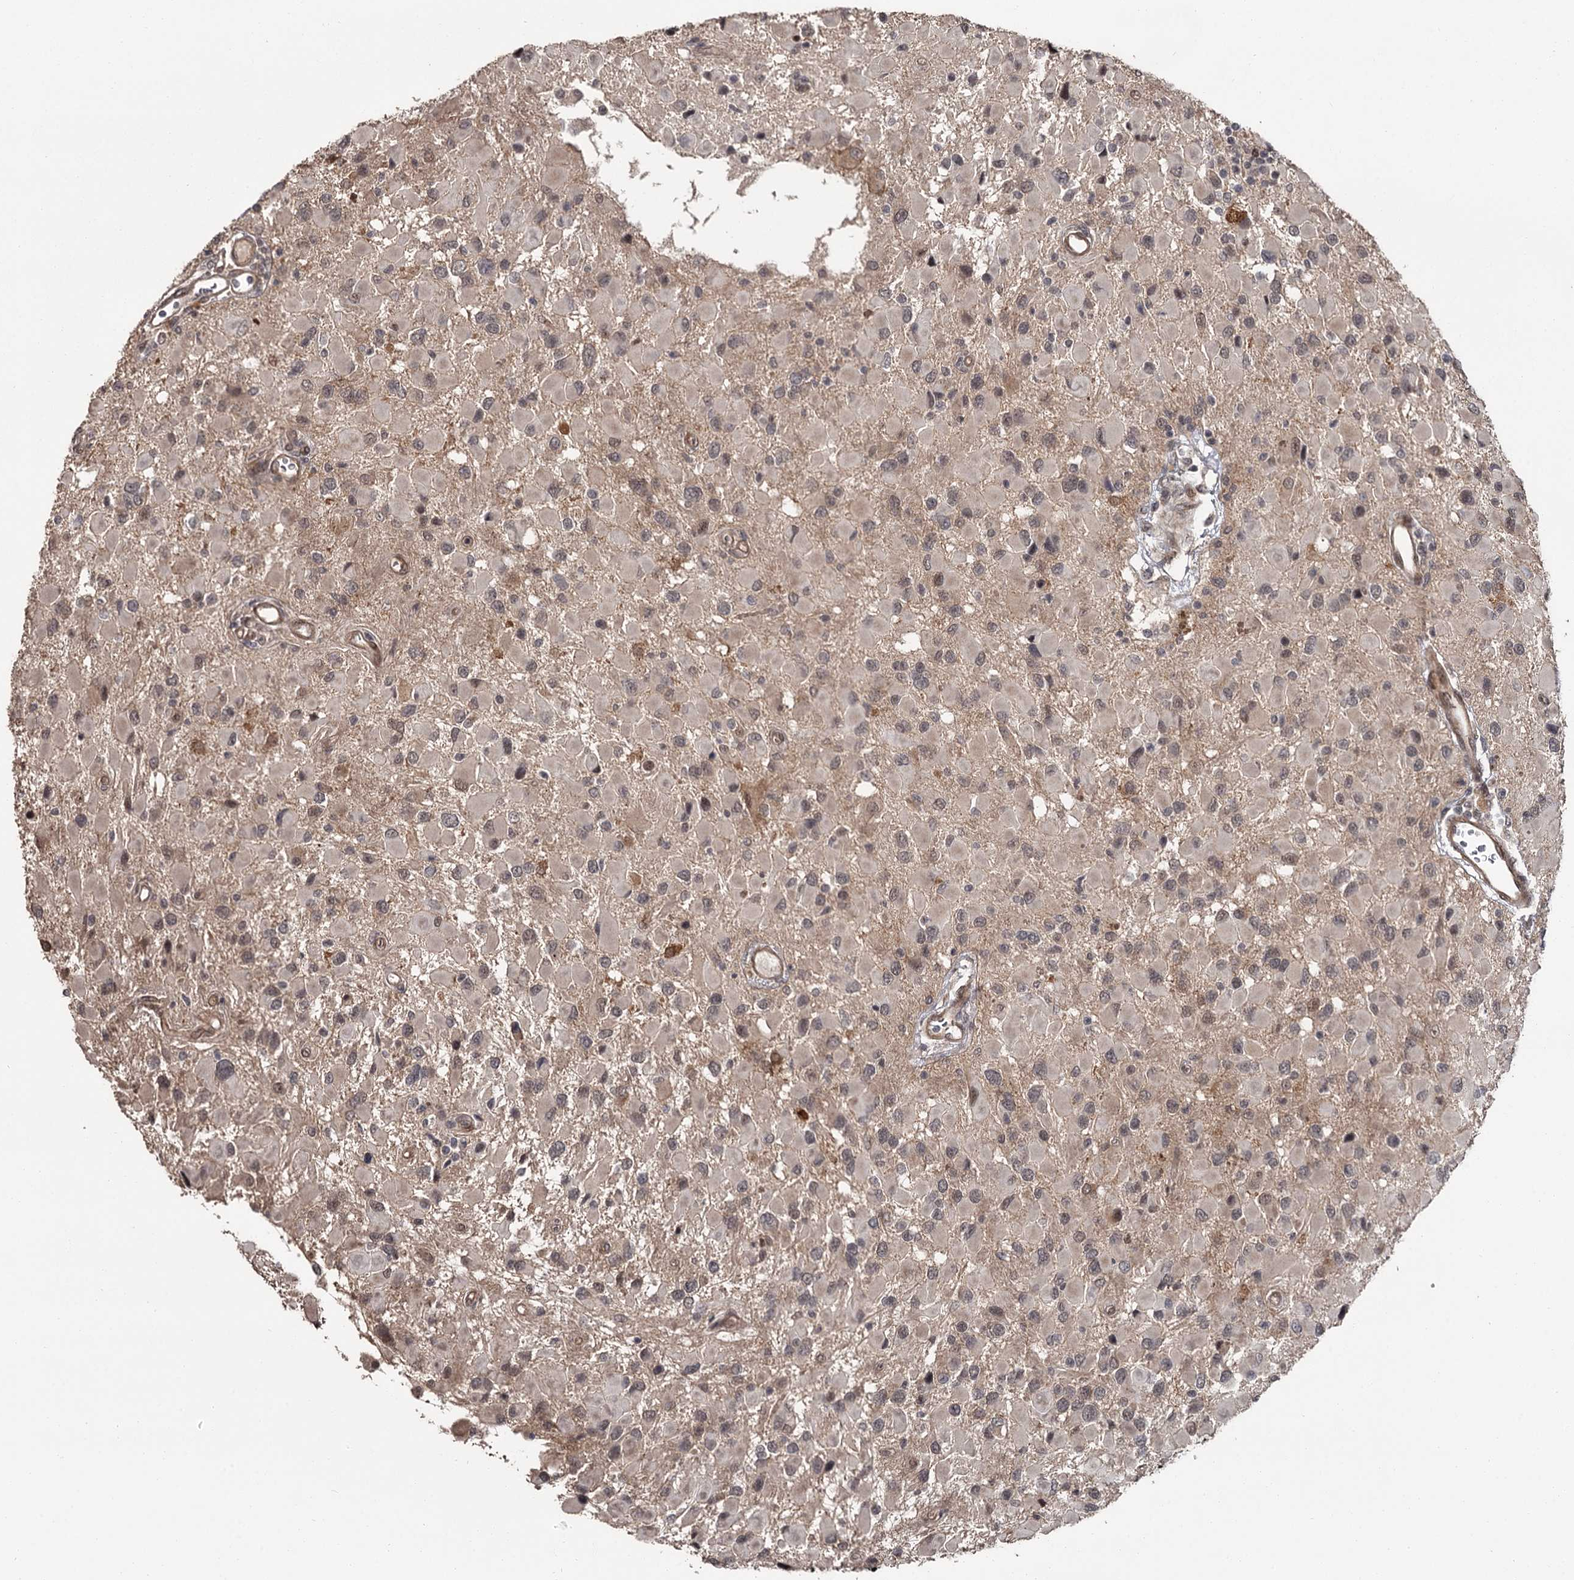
{"staining": {"intensity": "weak", "quantity": "<25%", "location": "nuclear"}, "tissue": "glioma", "cell_type": "Tumor cells", "image_type": "cancer", "snomed": [{"axis": "morphology", "description": "Glioma, malignant, High grade"}, {"axis": "topography", "description": "Brain"}], "caption": "A histopathology image of human high-grade glioma (malignant) is negative for staining in tumor cells.", "gene": "CDC42EP2", "patient": {"sex": "male", "age": 53}}